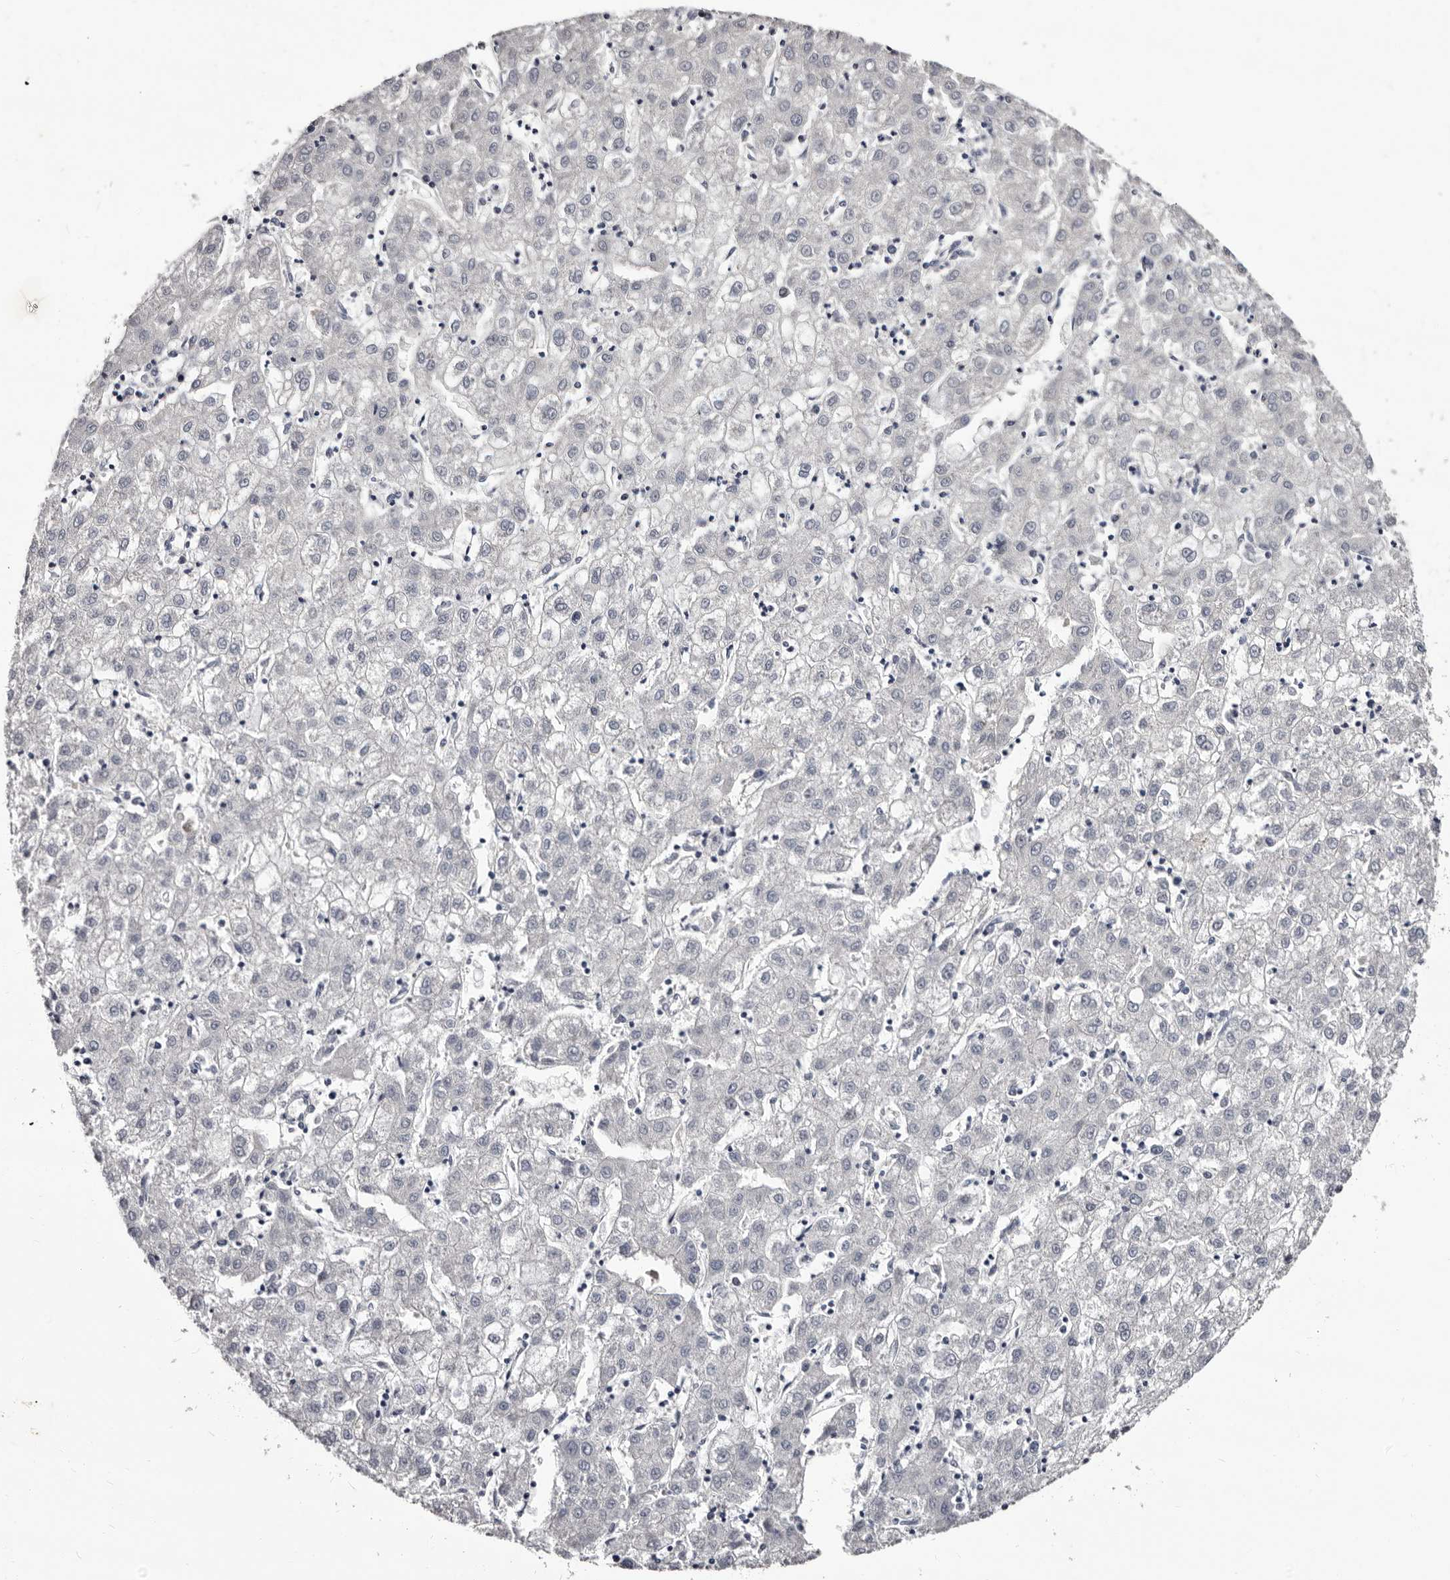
{"staining": {"intensity": "negative", "quantity": "none", "location": "none"}, "tissue": "liver cancer", "cell_type": "Tumor cells", "image_type": "cancer", "snomed": [{"axis": "morphology", "description": "Carcinoma, Hepatocellular, NOS"}, {"axis": "topography", "description": "Liver"}], "caption": "There is no significant staining in tumor cells of hepatocellular carcinoma (liver).", "gene": "AUNIP", "patient": {"sex": "male", "age": 72}}